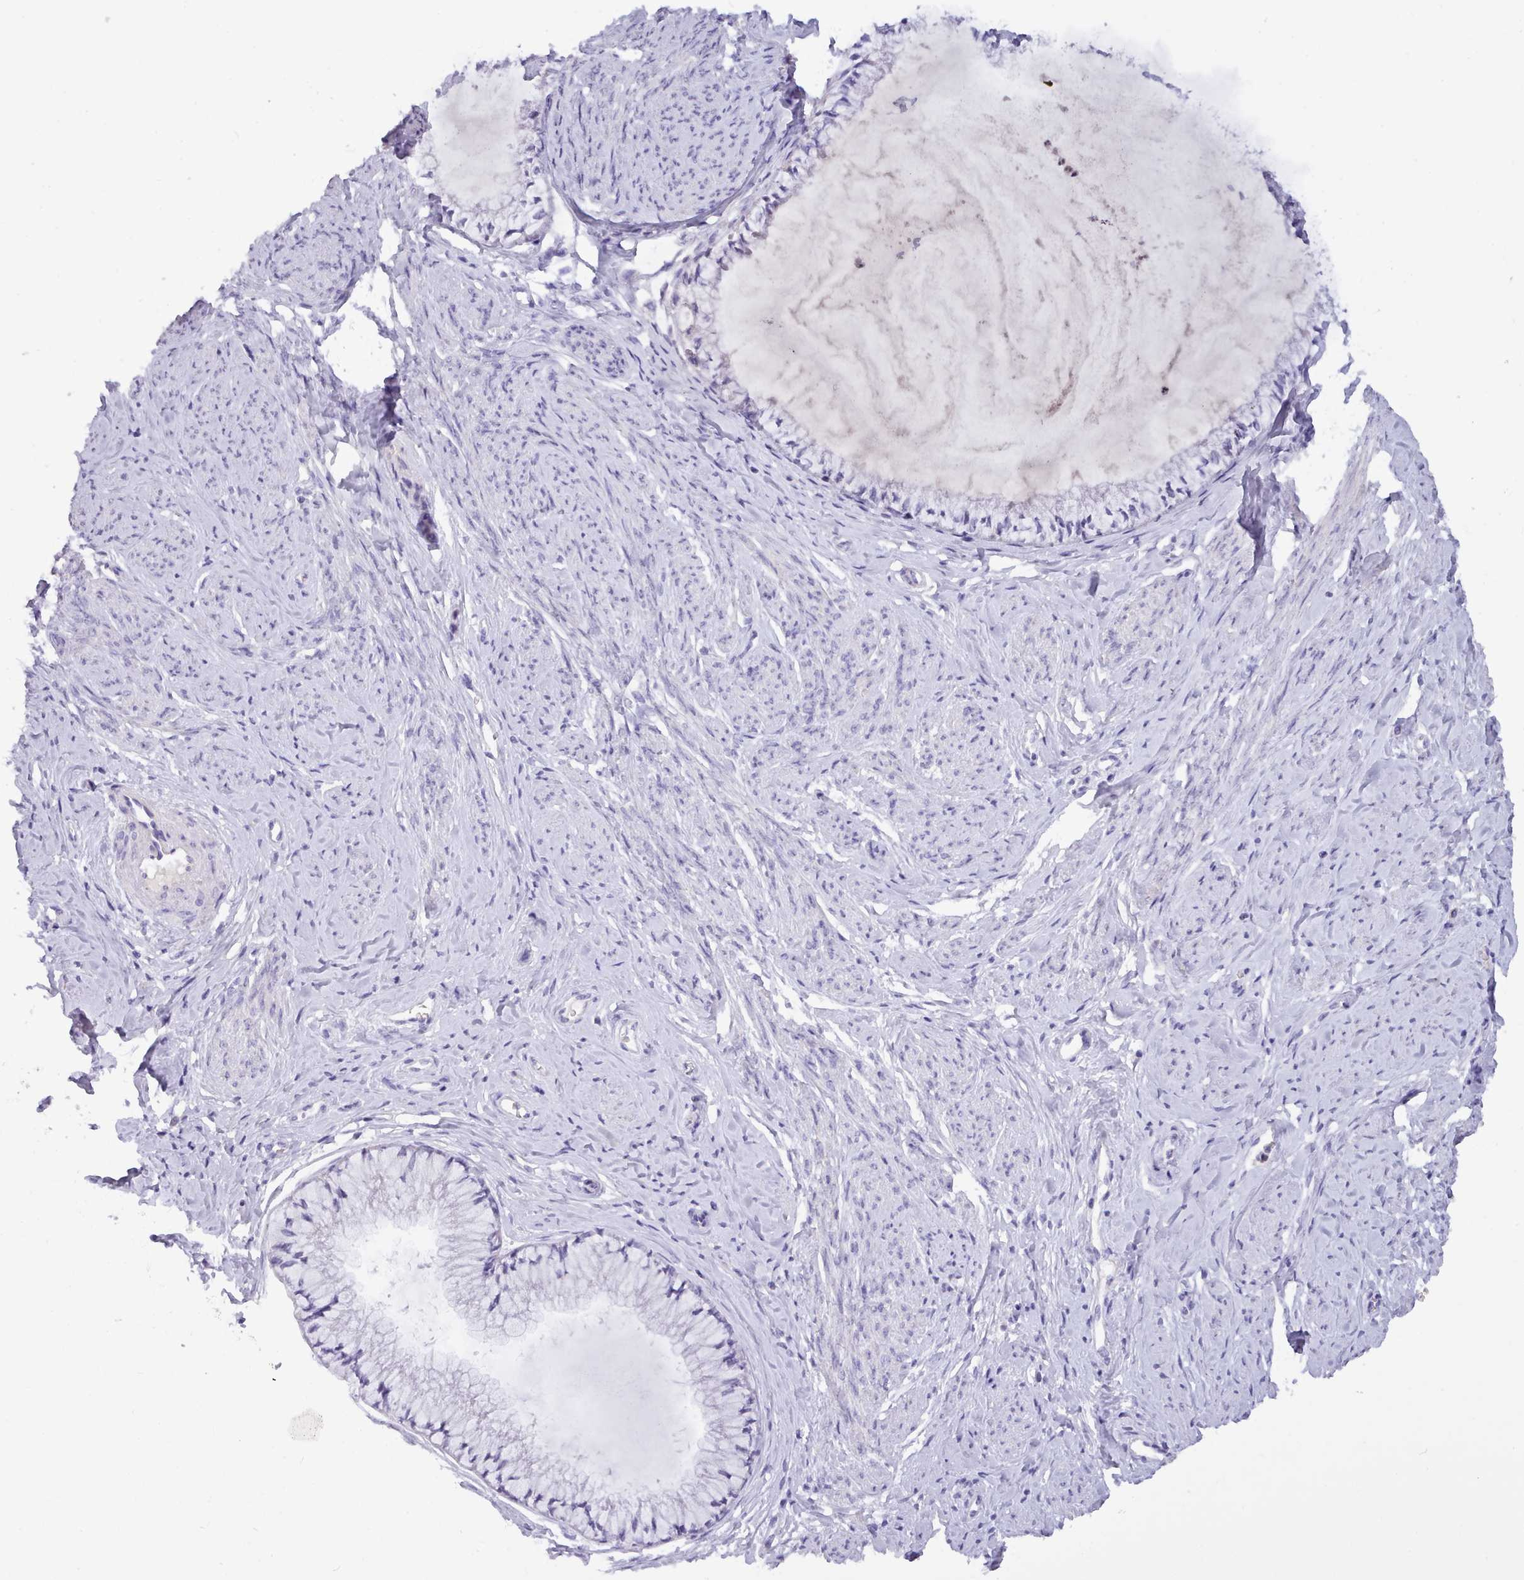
{"staining": {"intensity": "negative", "quantity": "none", "location": "none"}, "tissue": "cervix", "cell_type": "Glandular cells", "image_type": "normal", "snomed": [{"axis": "morphology", "description": "Normal tissue, NOS"}, {"axis": "topography", "description": "Cervix"}], "caption": "This is an immunohistochemistry (IHC) photomicrograph of benign cervix. There is no staining in glandular cells.", "gene": "CYP2A13", "patient": {"sex": "female", "age": 42}}